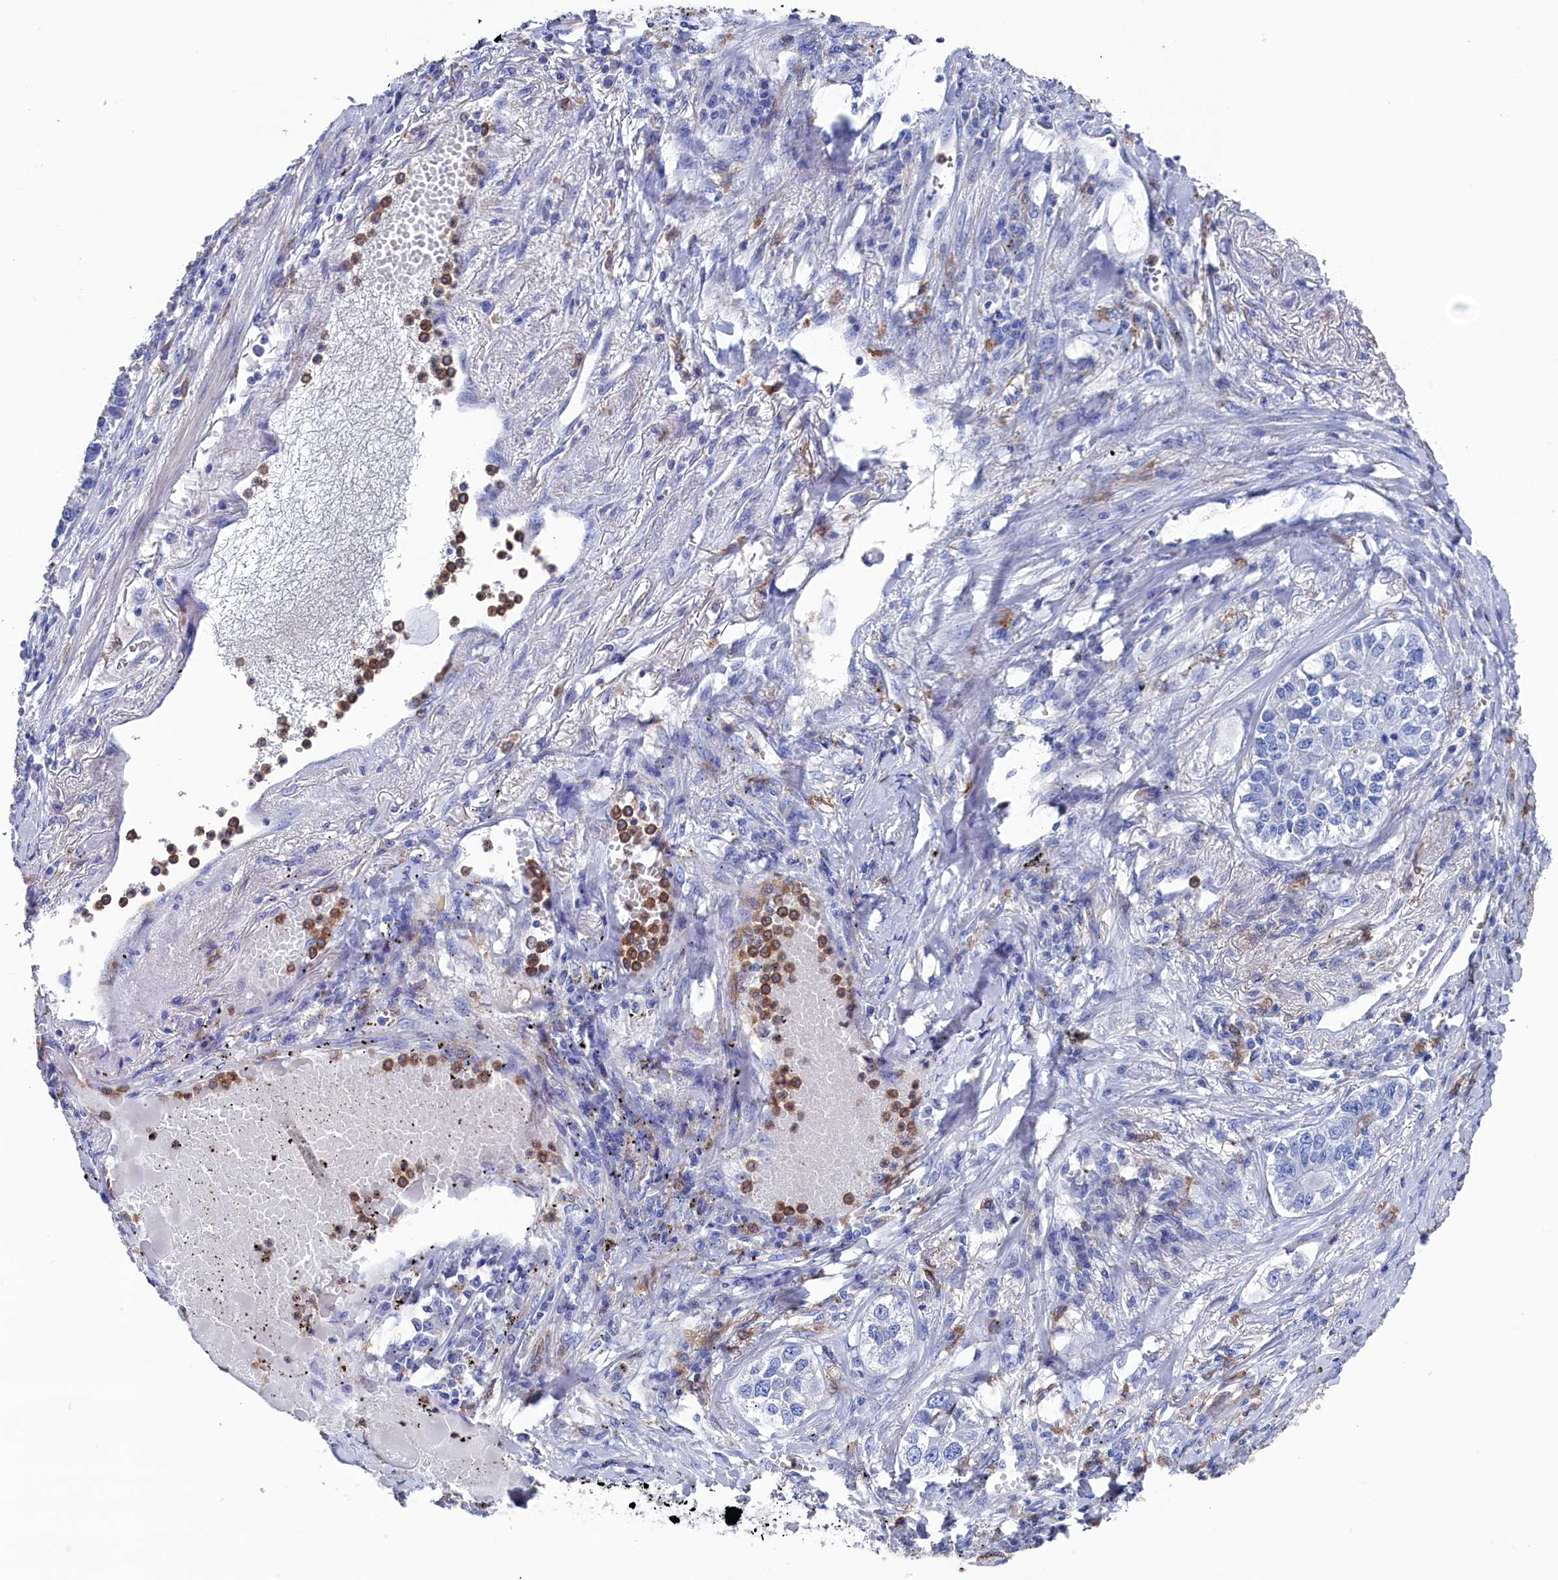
{"staining": {"intensity": "negative", "quantity": "none", "location": "none"}, "tissue": "lung cancer", "cell_type": "Tumor cells", "image_type": "cancer", "snomed": [{"axis": "morphology", "description": "Adenocarcinoma, NOS"}, {"axis": "topography", "description": "Lung"}], "caption": "DAB immunohistochemical staining of lung cancer (adenocarcinoma) demonstrates no significant staining in tumor cells.", "gene": "TYROBP", "patient": {"sex": "male", "age": 49}}